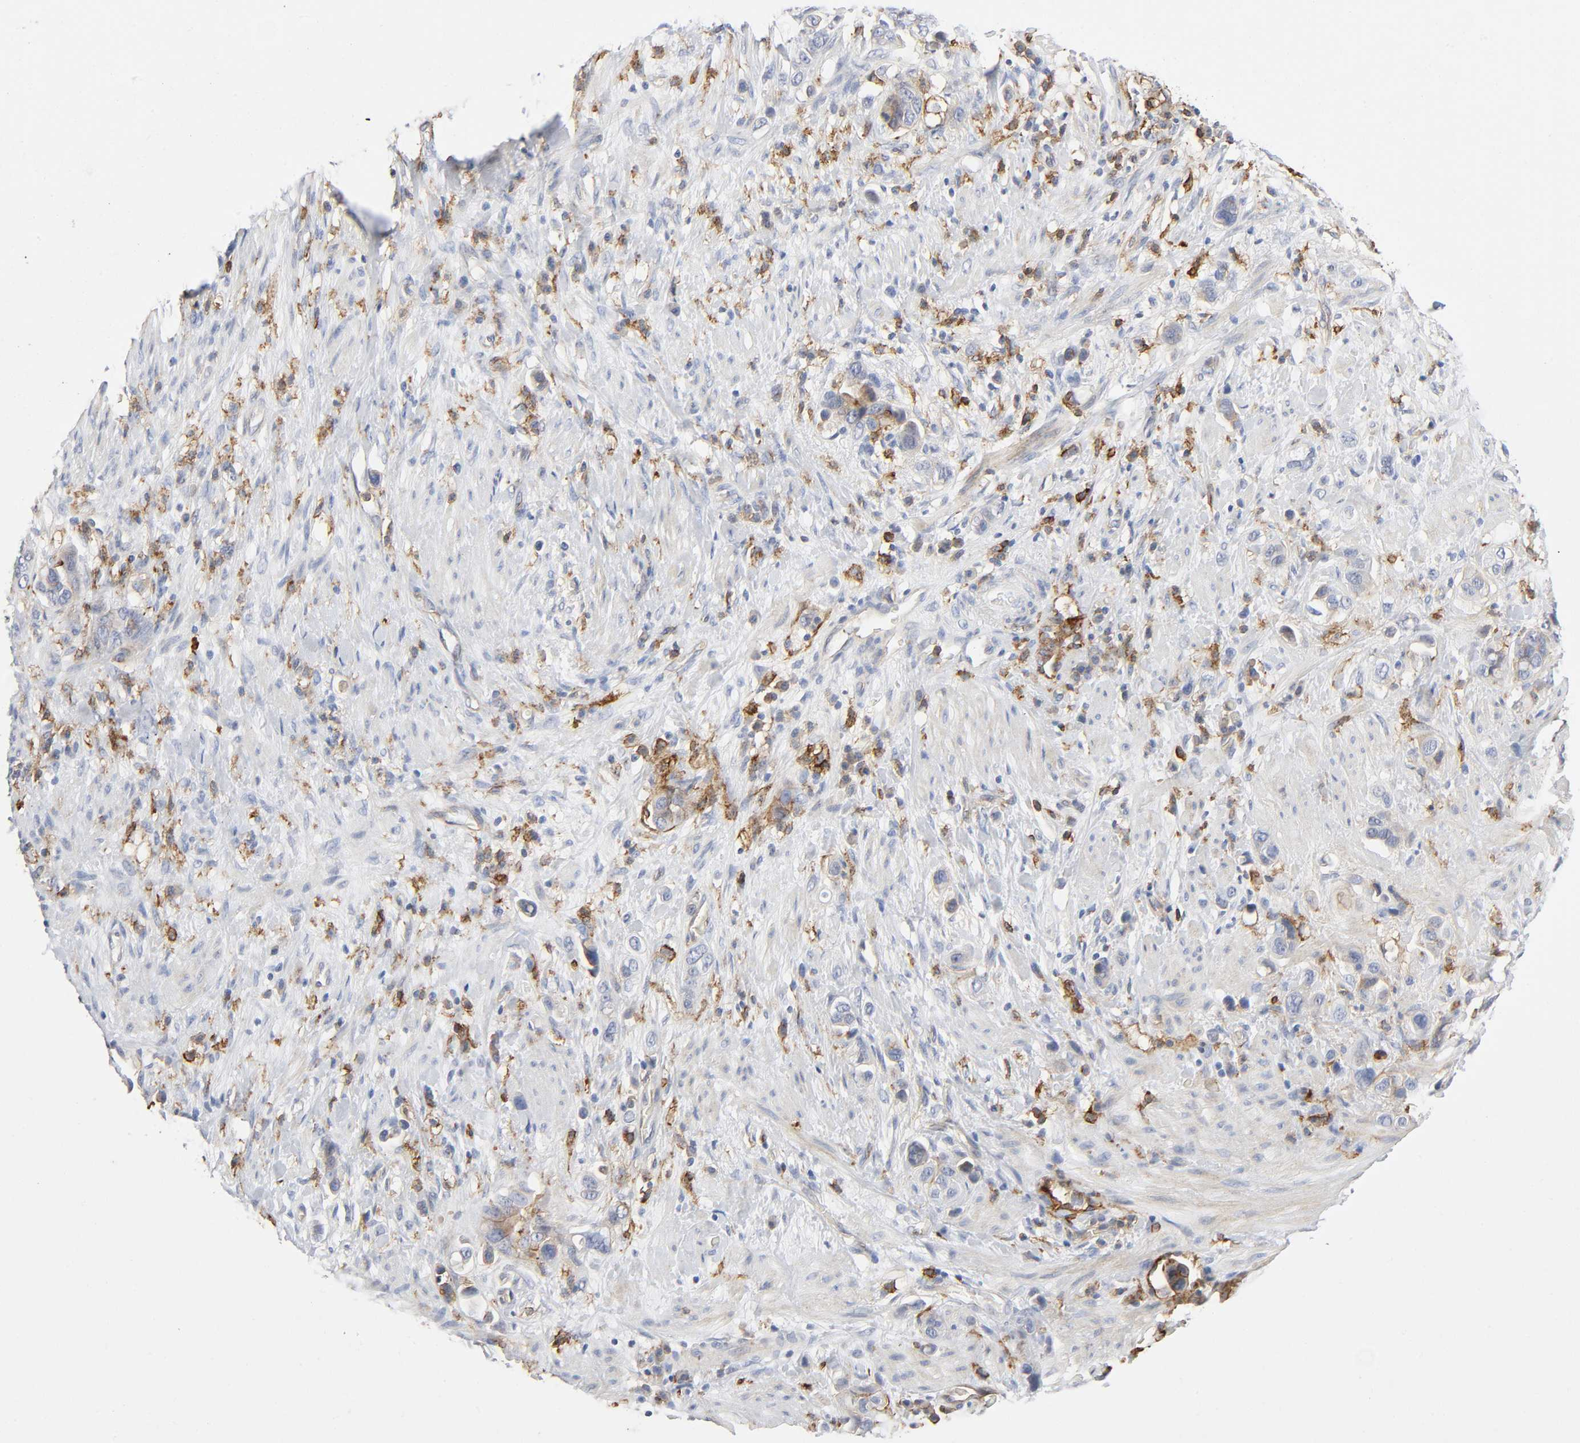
{"staining": {"intensity": "negative", "quantity": "none", "location": "none"}, "tissue": "stomach cancer", "cell_type": "Tumor cells", "image_type": "cancer", "snomed": [{"axis": "morphology", "description": "Adenocarcinoma, NOS"}, {"axis": "topography", "description": "Stomach, lower"}], "caption": "IHC histopathology image of neoplastic tissue: stomach adenocarcinoma stained with DAB (3,3'-diaminobenzidine) reveals no significant protein positivity in tumor cells. The staining is performed using DAB brown chromogen with nuclei counter-stained in using hematoxylin.", "gene": "LYN", "patient": {"sex": "female", "age": 93}}